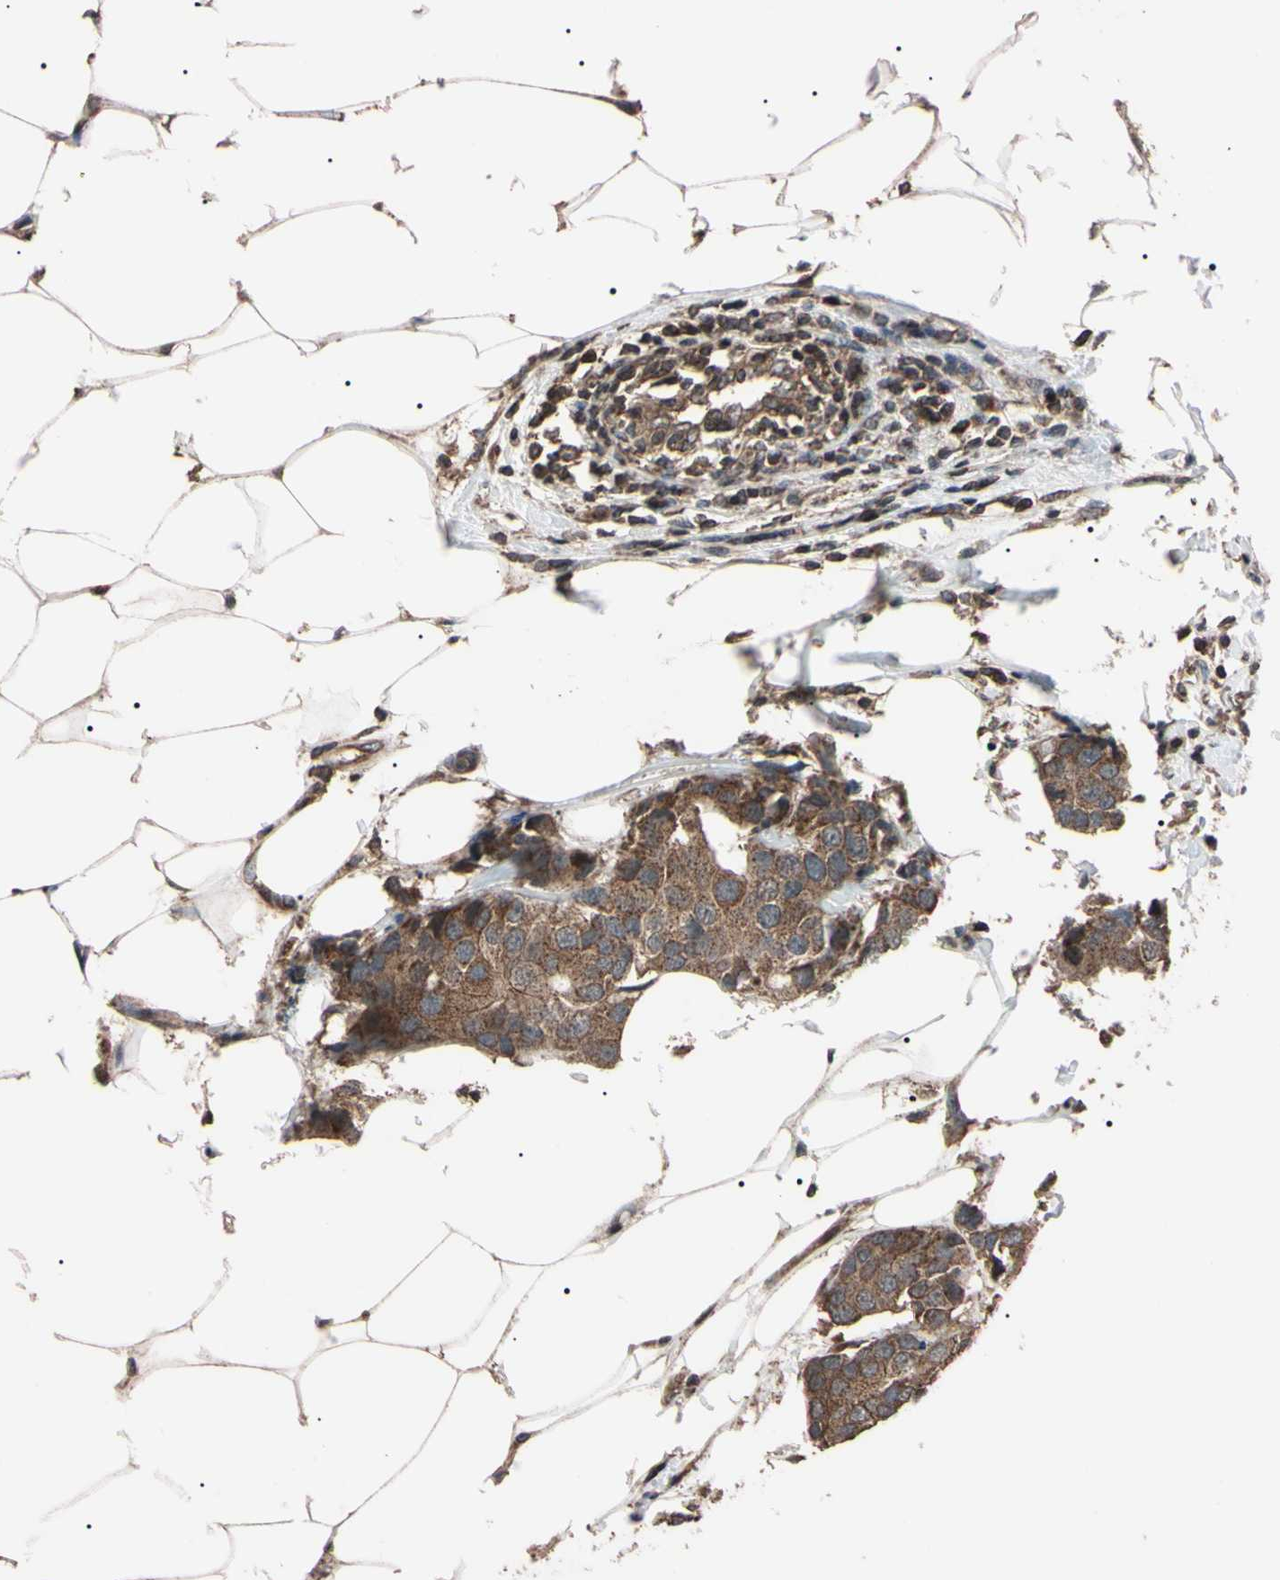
{"staining": {"intensity": "moderate", "quantity": "<25%", "location": "cytoplasmic/membranous"}, "tissue": "breast cancer", "cell_type": "Tumor cells", "image_type": "cancer", "snomed": [{"axis": "morphology", "description": "Normal tissue, NOS"}, {"axis": "morphology", "description": "Duct carcinoma"}, {"axis": "topography", "description": "Breast"}], "caption": "A low amount of moderate cytoplasmic/membranous expression is seen in approximately <25% of tumor cells in intraductal carcinoma (breast) tissue.", "gene": "TNFRSF1A", "patient": {"sex": "female", "age": 39}}